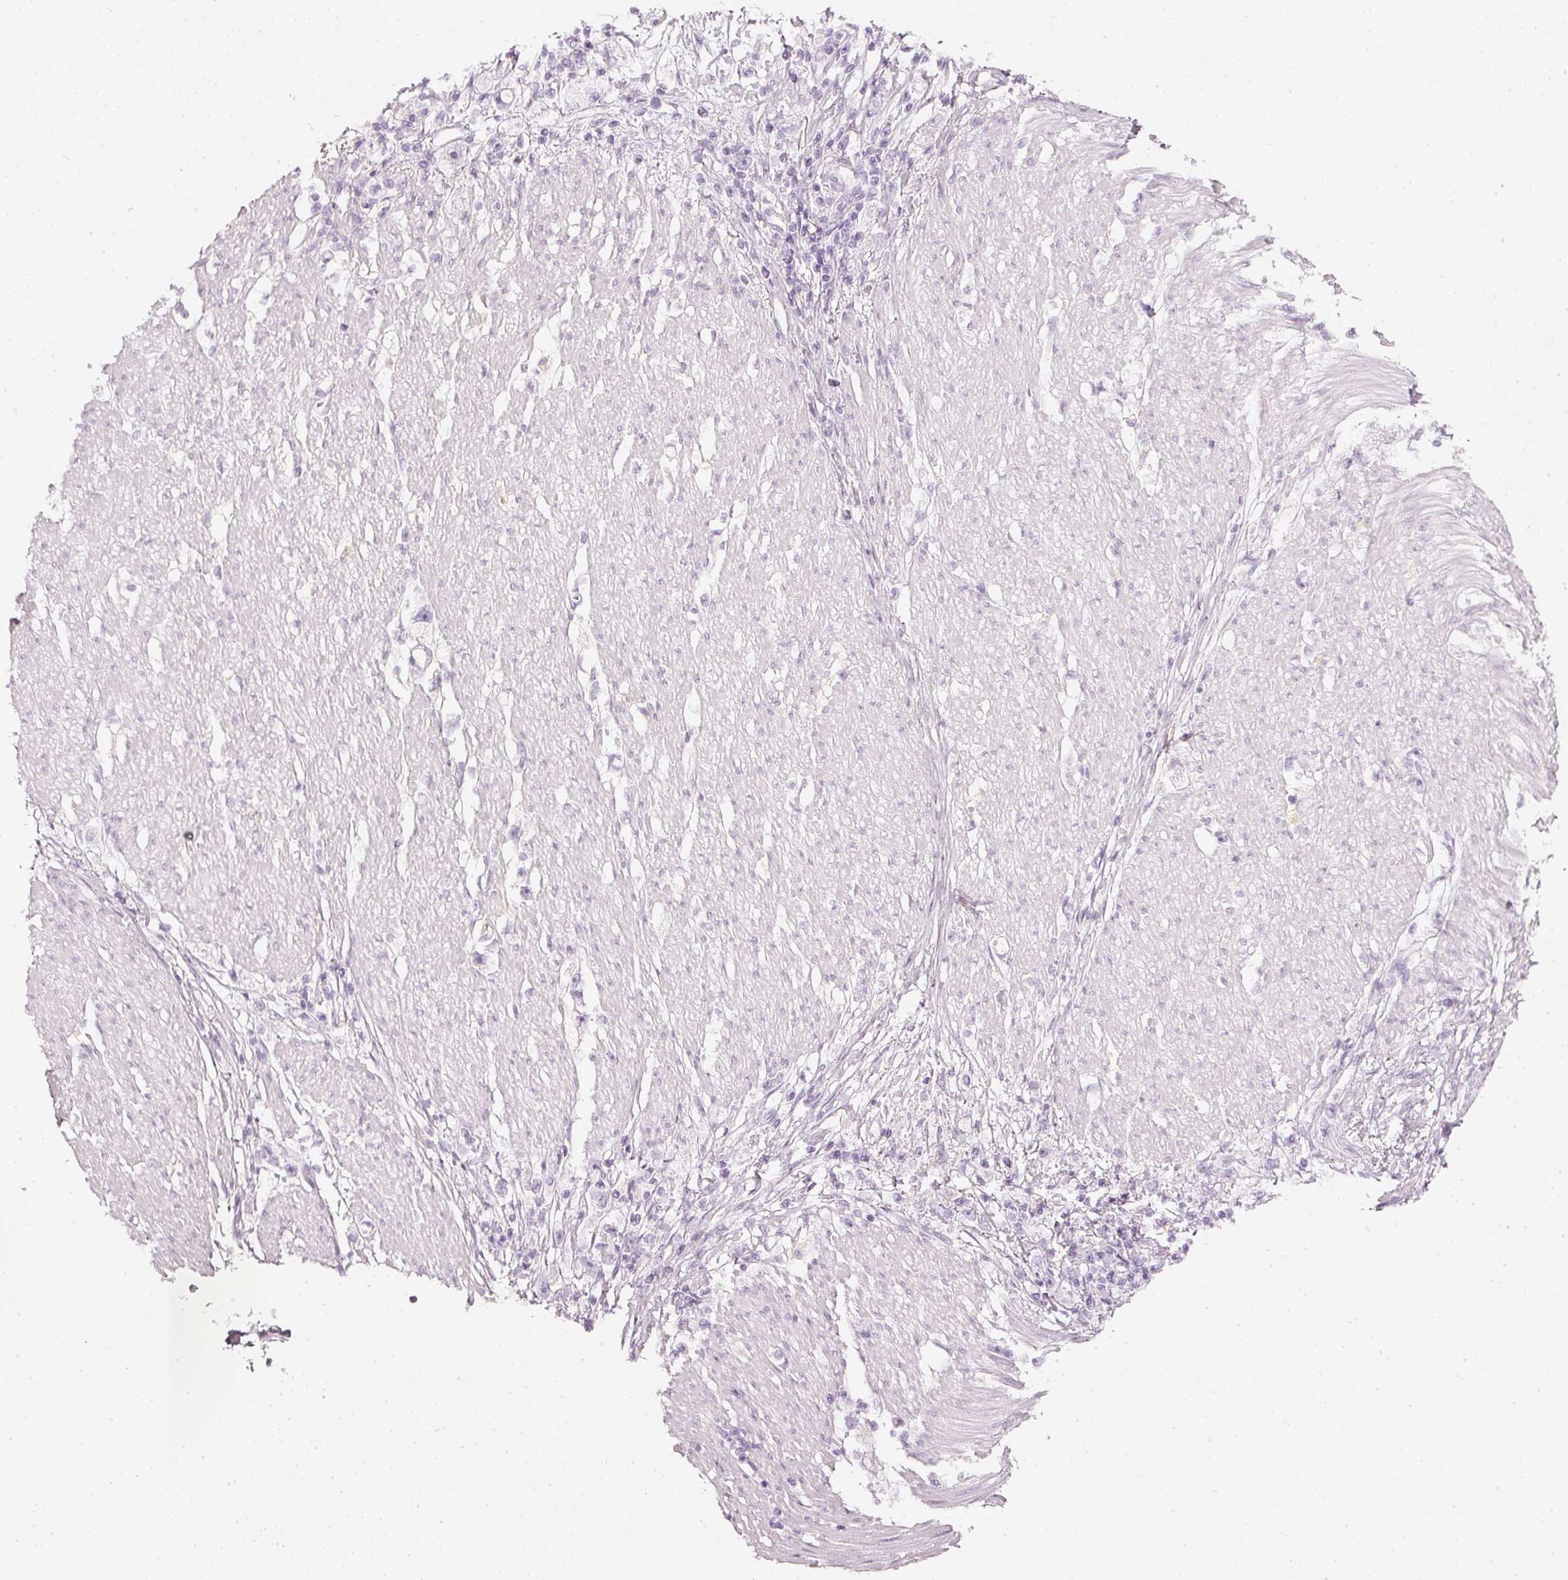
{"staining": {"intensity": "negative", "quantity": "none", "location": "none"}, "tissue": "stomach cancer", "cell_type": "Tumor cells", "image_type": "cancer", "snomed": [{"axis": "morphology", "description": "Adenocarcinoma, NOS"}, {"axis": "topography", "description": "Stomach"}], "caption": "An image of stomach cancer stained for a protein demonstrates no brown staining in tumor cells. The staining is performed using DAB brown chromogen with nuclei counter-stained in using hematoxylin.", "gene": "CNP", "patient": {"sex": "female", "age": 59}}